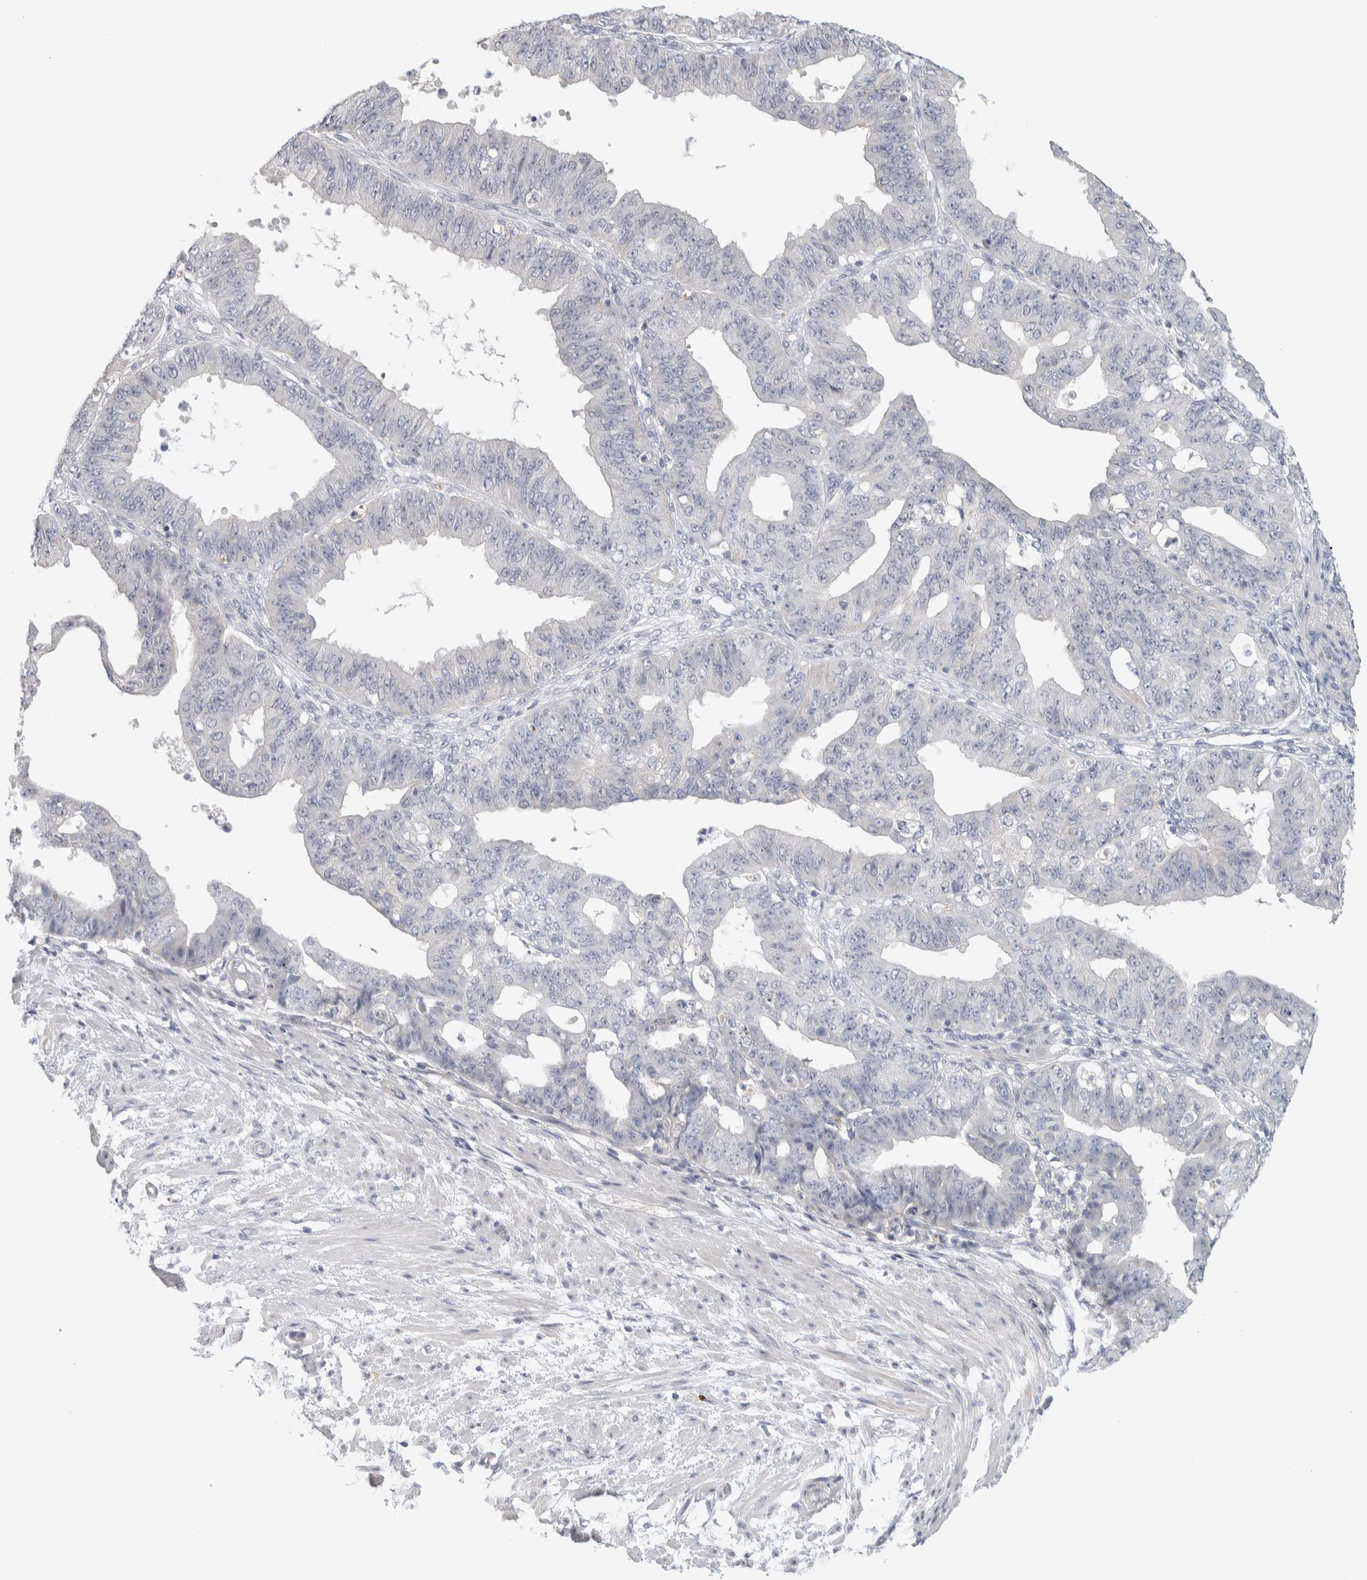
{"staining": {"intensity": "negative", "quantity": "none", "location": "none"}, "tissue": "ovarian cancer", "cell_type": "Tumor cells", "image_type": "cancer", "snomed": [{"axis": "morphology", "description": "Carcinoma, endometroid"}, {"axis": "topography", "description": "Ovary"}], "caption": "IHC histopathology image of neoplastic tissue: ovarian cancer (endometroid carcinoma) stained with DAB shows no significant protein positivity in tumor cells.", "gene": "DCXR", "patient": {"sex": "female", "age": 42}}